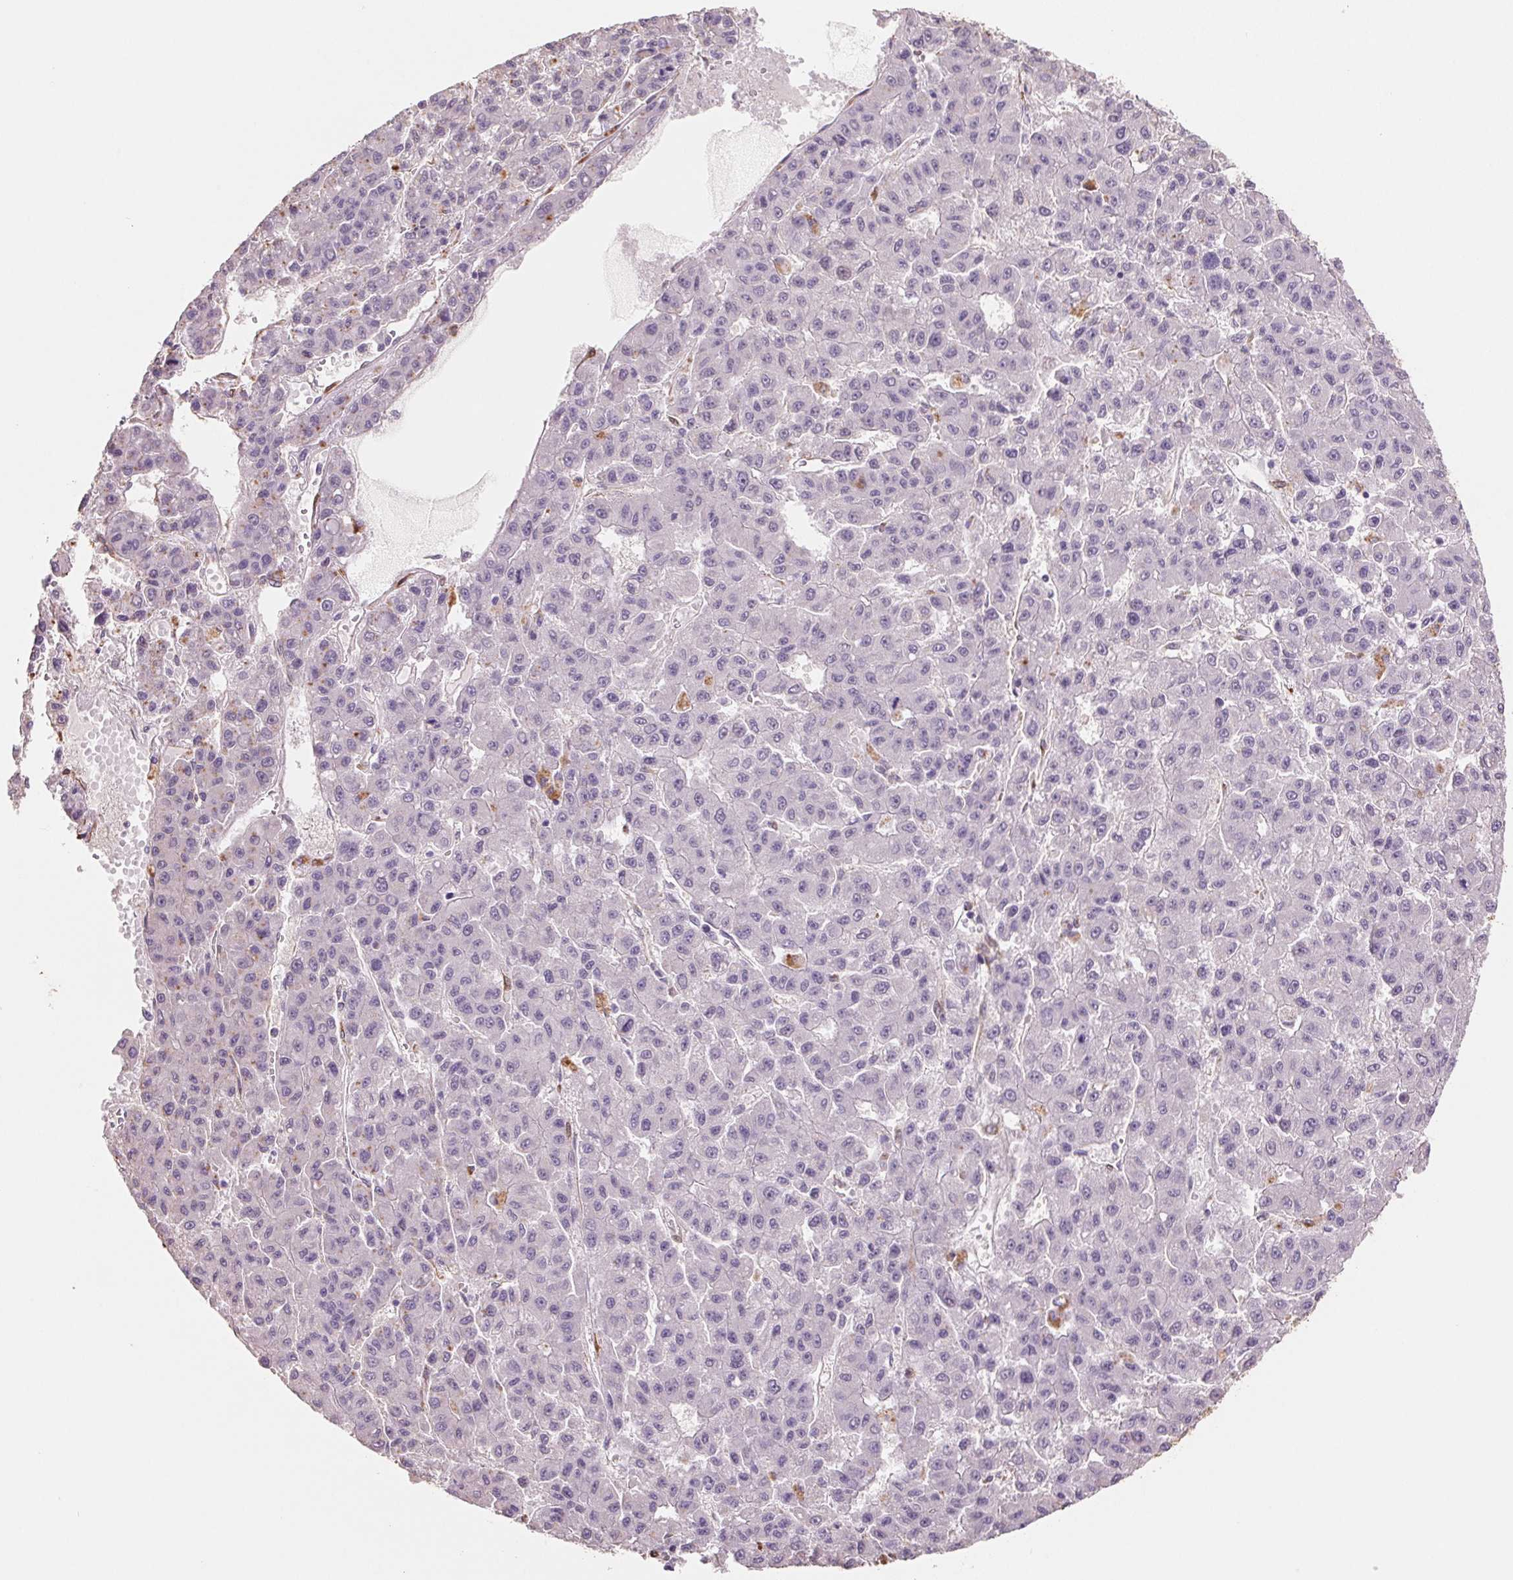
{"staining": {"intensity": "negative", "quantity": "none", "location": "none"}, "tissue": "liver cancer", "cell_type": "Tumor cells", "image_type": "cancer", "snomed": [{"axis": "morphology", "description": "Carcinoma, Hepatocellular, NOS"}, {"axis": "topography", "description": "Liver"}], "caption": "Tumor cells are negative for brown protein staining in hepatocellular carcinoma (liver).", "gene": "FKBP10", "patient": {"sex": "male", "age": 70}}